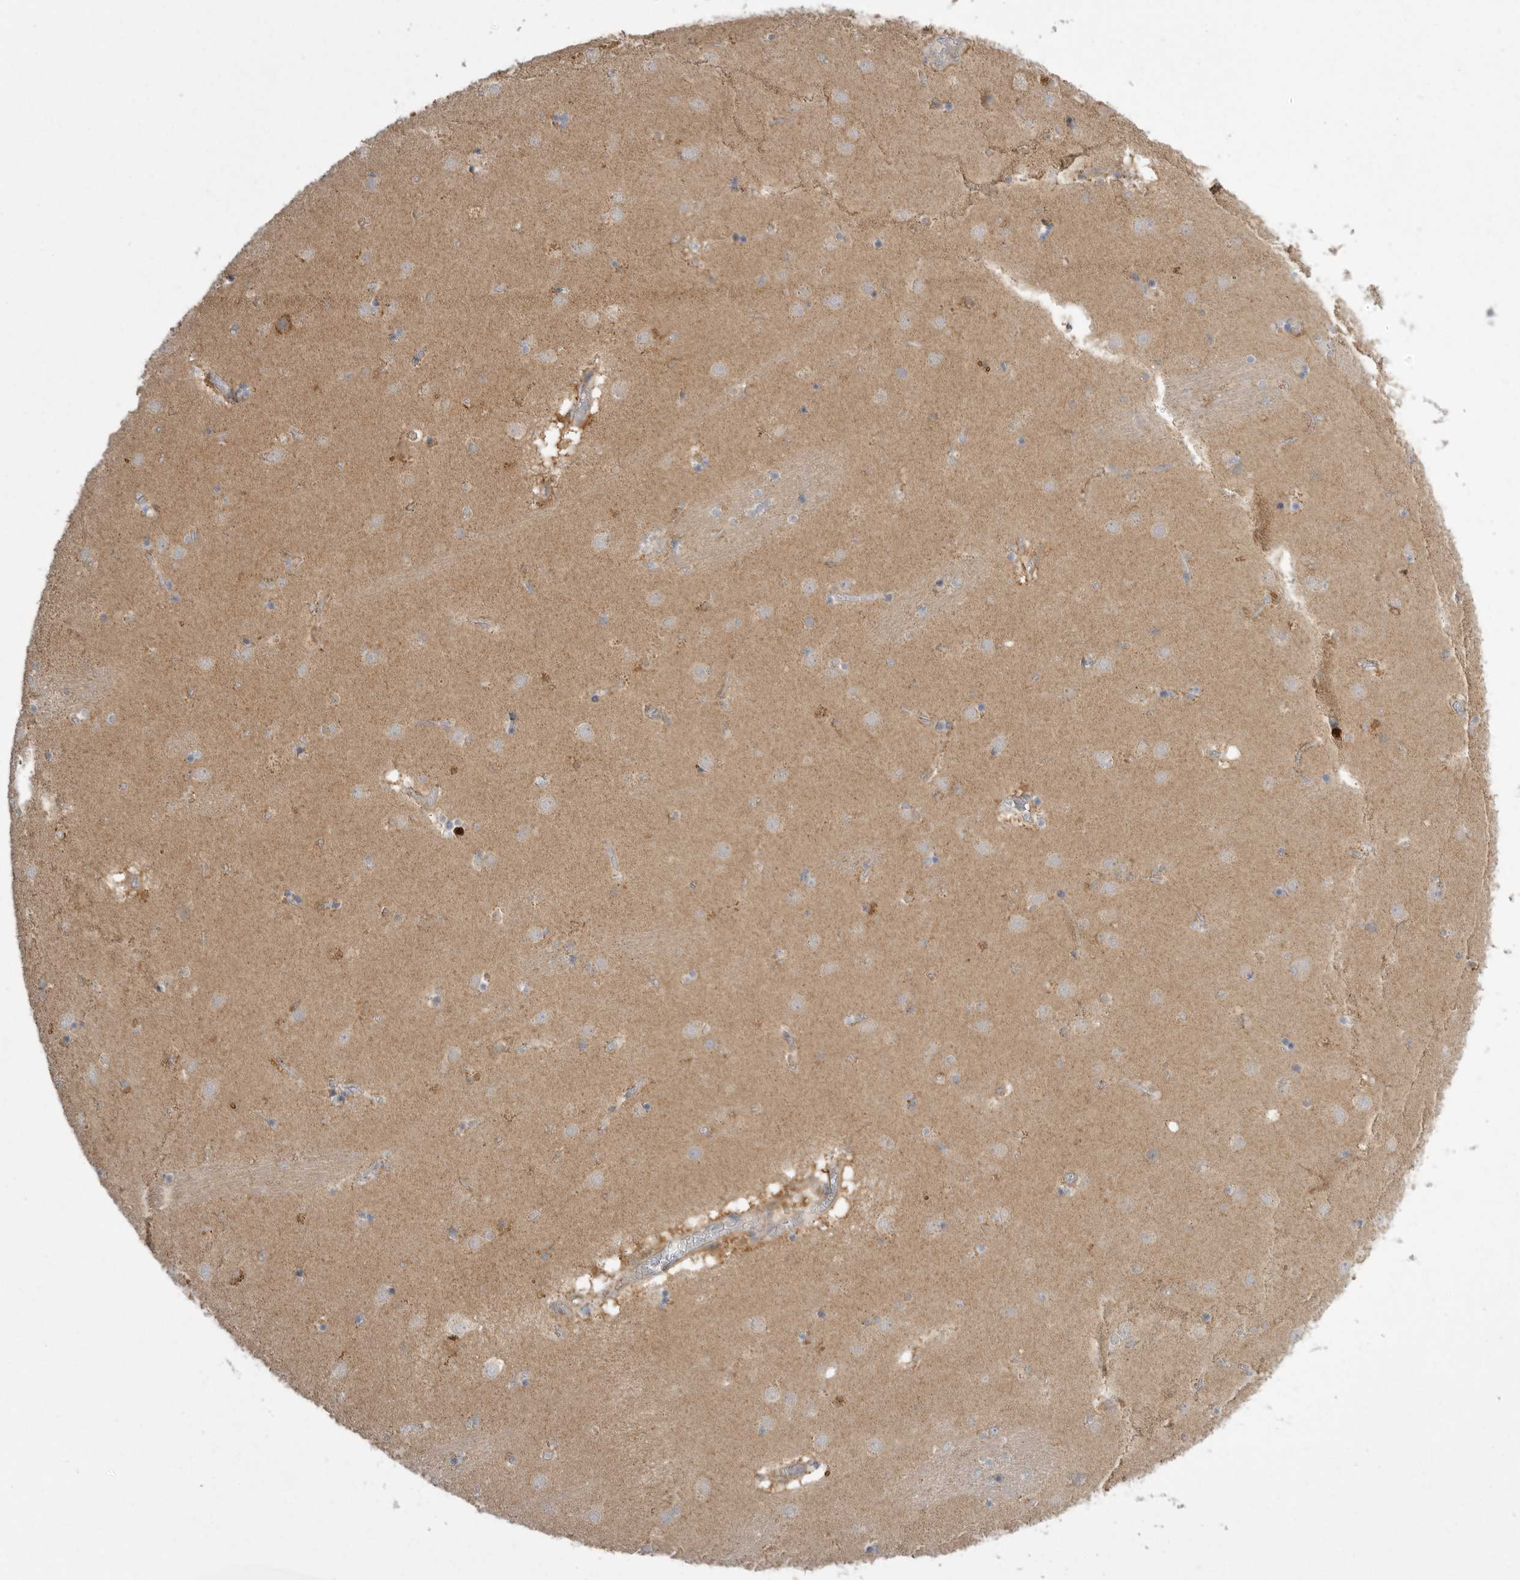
{"staining": {"intensity": "moderate", "quantity": "<25%", "location": "cytoplasmic/membranous"}, "tissue": "caudate", "cell_type": "Glial cells", "image_type": "normal", "snomed": [{"axis": "morphology", "description": "Normal tissue, NOS"}, {"axis": "topography", "description": "Lateral ventricle wall"}], "caption": "Unremarkable caudate demonstrates moderate cytoplasmic/membranous staining in about <25% of glial cells.", "gene": "KYAT3", "patient": {"sex": "male", "age": 70}}